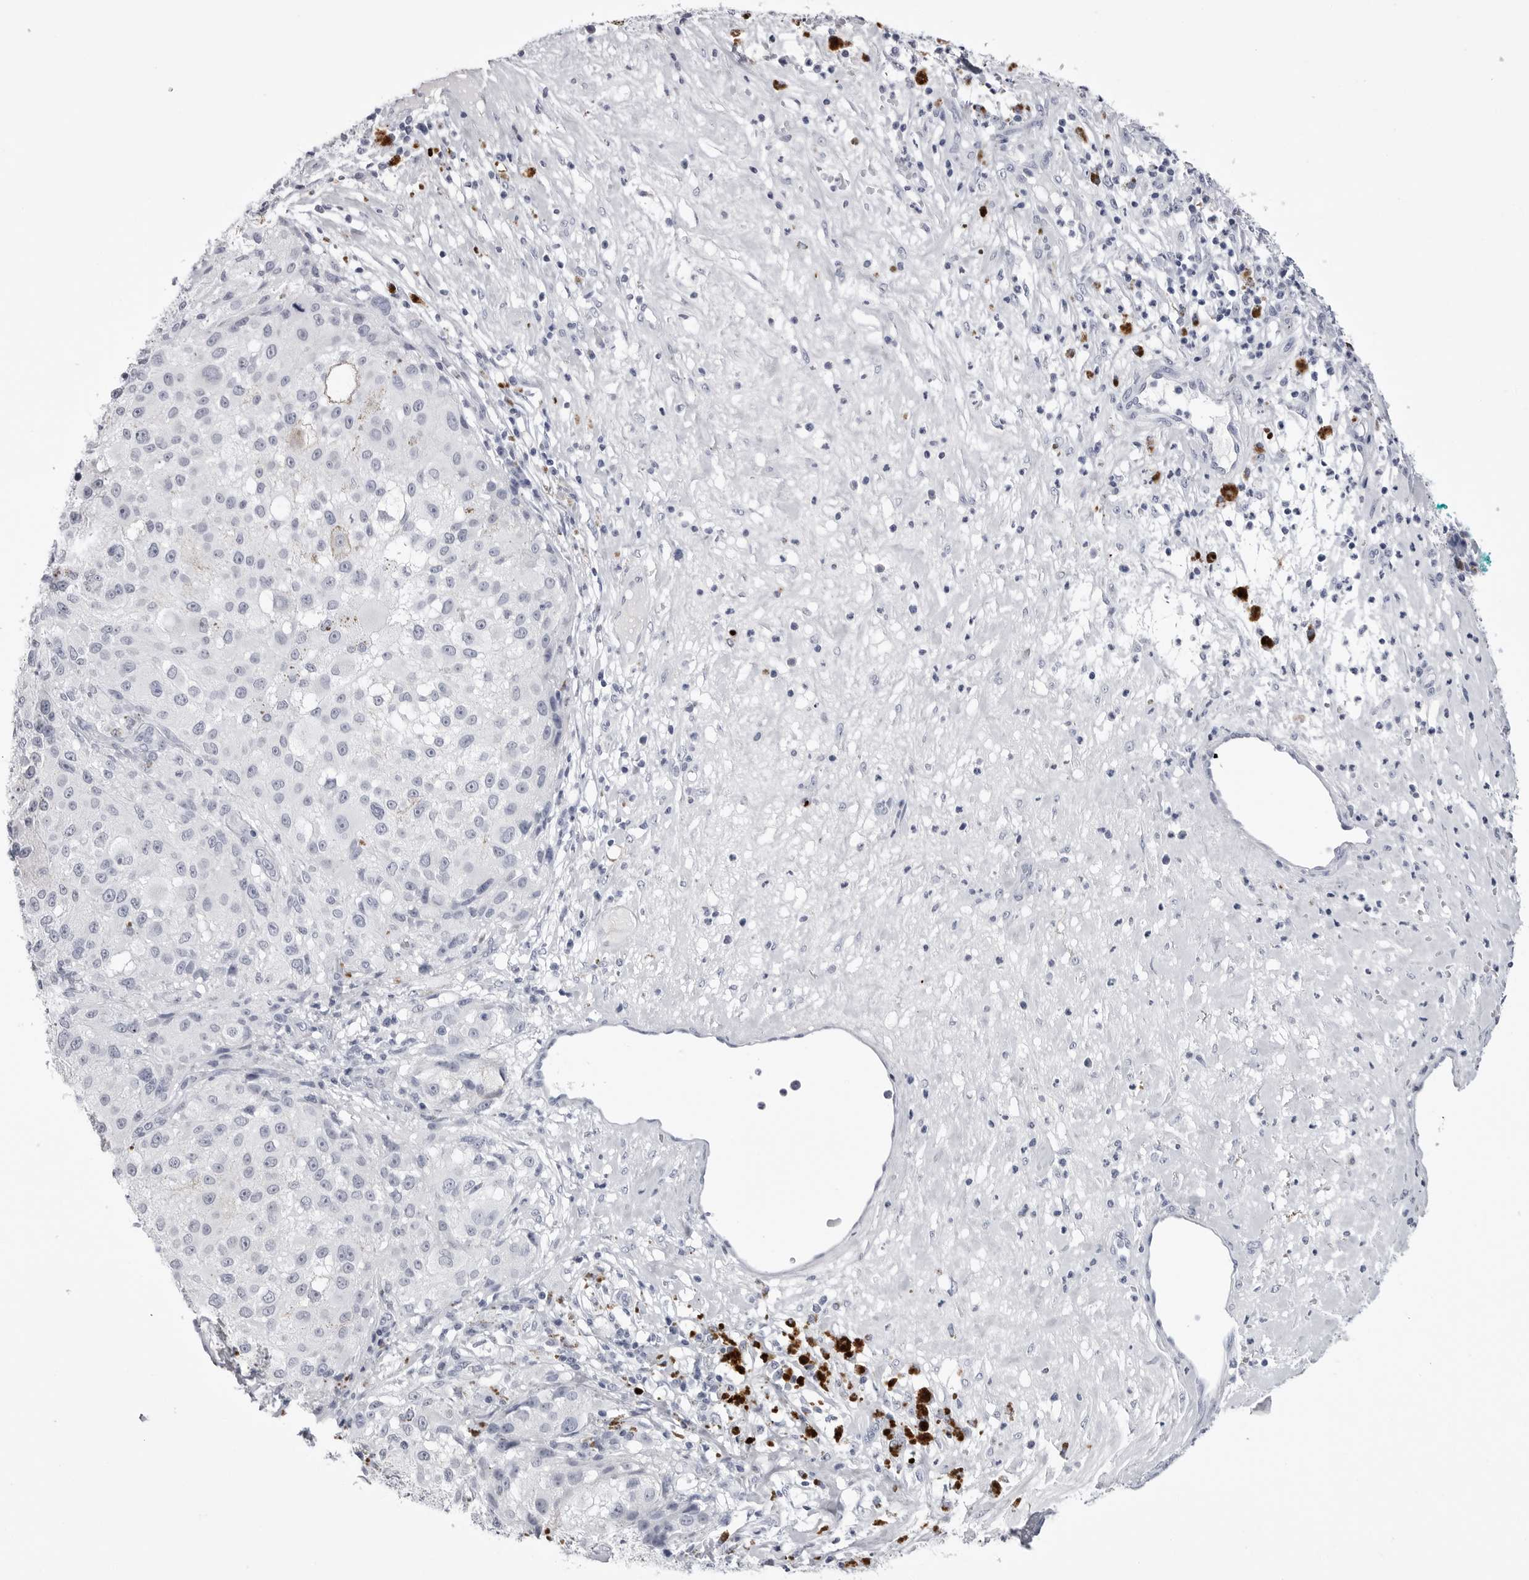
{"staining": {"intensity": "negative", "quantity": "none", "location": "none"}, "tissue": "melanoma", "cell_type": "Tumor cells", "image_type": "cancer", "snomed": [{"axis": "morphology", "description": "Necrosis, NOS"}, {"axis": "morphology", "description": "Malignant melanoma, NOS"}, {"axis": "topography", "description": "Skin"}], "caption": "Tumor cells show no significant protein staining in melanoma.", "gene": "COL26A1", "patient": {"sex": "female", "age": 87}}